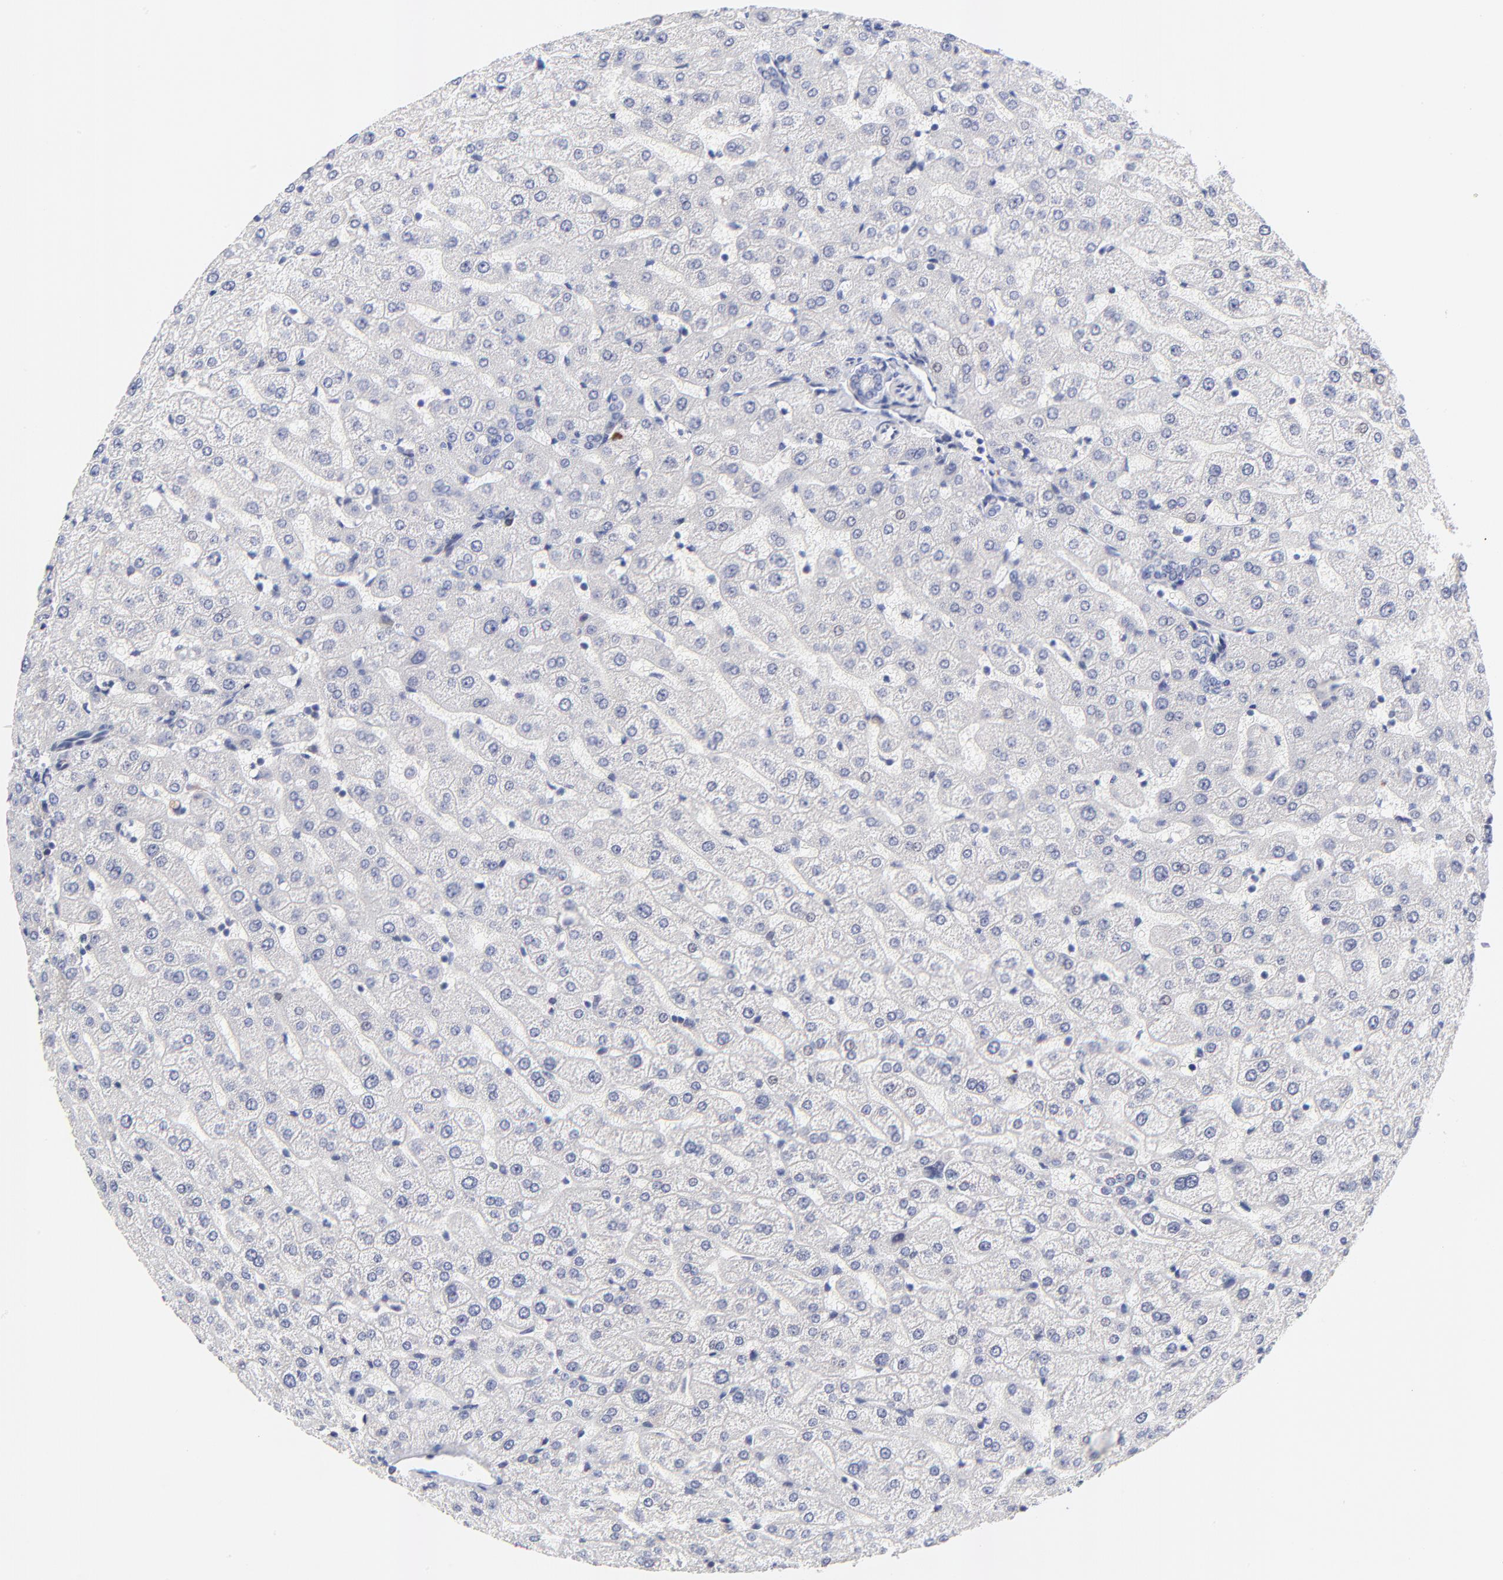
{"staining": {"intensity": "negative", "quantity": "none", "location": "none"}, "tissue": "liver", "cell_type": "Cholangiocytes", "image_type": "normal", "snomed": [{"axis": "morphology", "description": "Normal tissue, NOS"}, {"axis": "morphology", "description": "Fibrosis, NOS"}, {"axis": "topography", "description": "Liver"}], "caption": "An image of liver stained for a protein shows no brown staining in cholangiocytes.", "gene": "AFF2", "patient": {"sex": "female", "age": 29}}